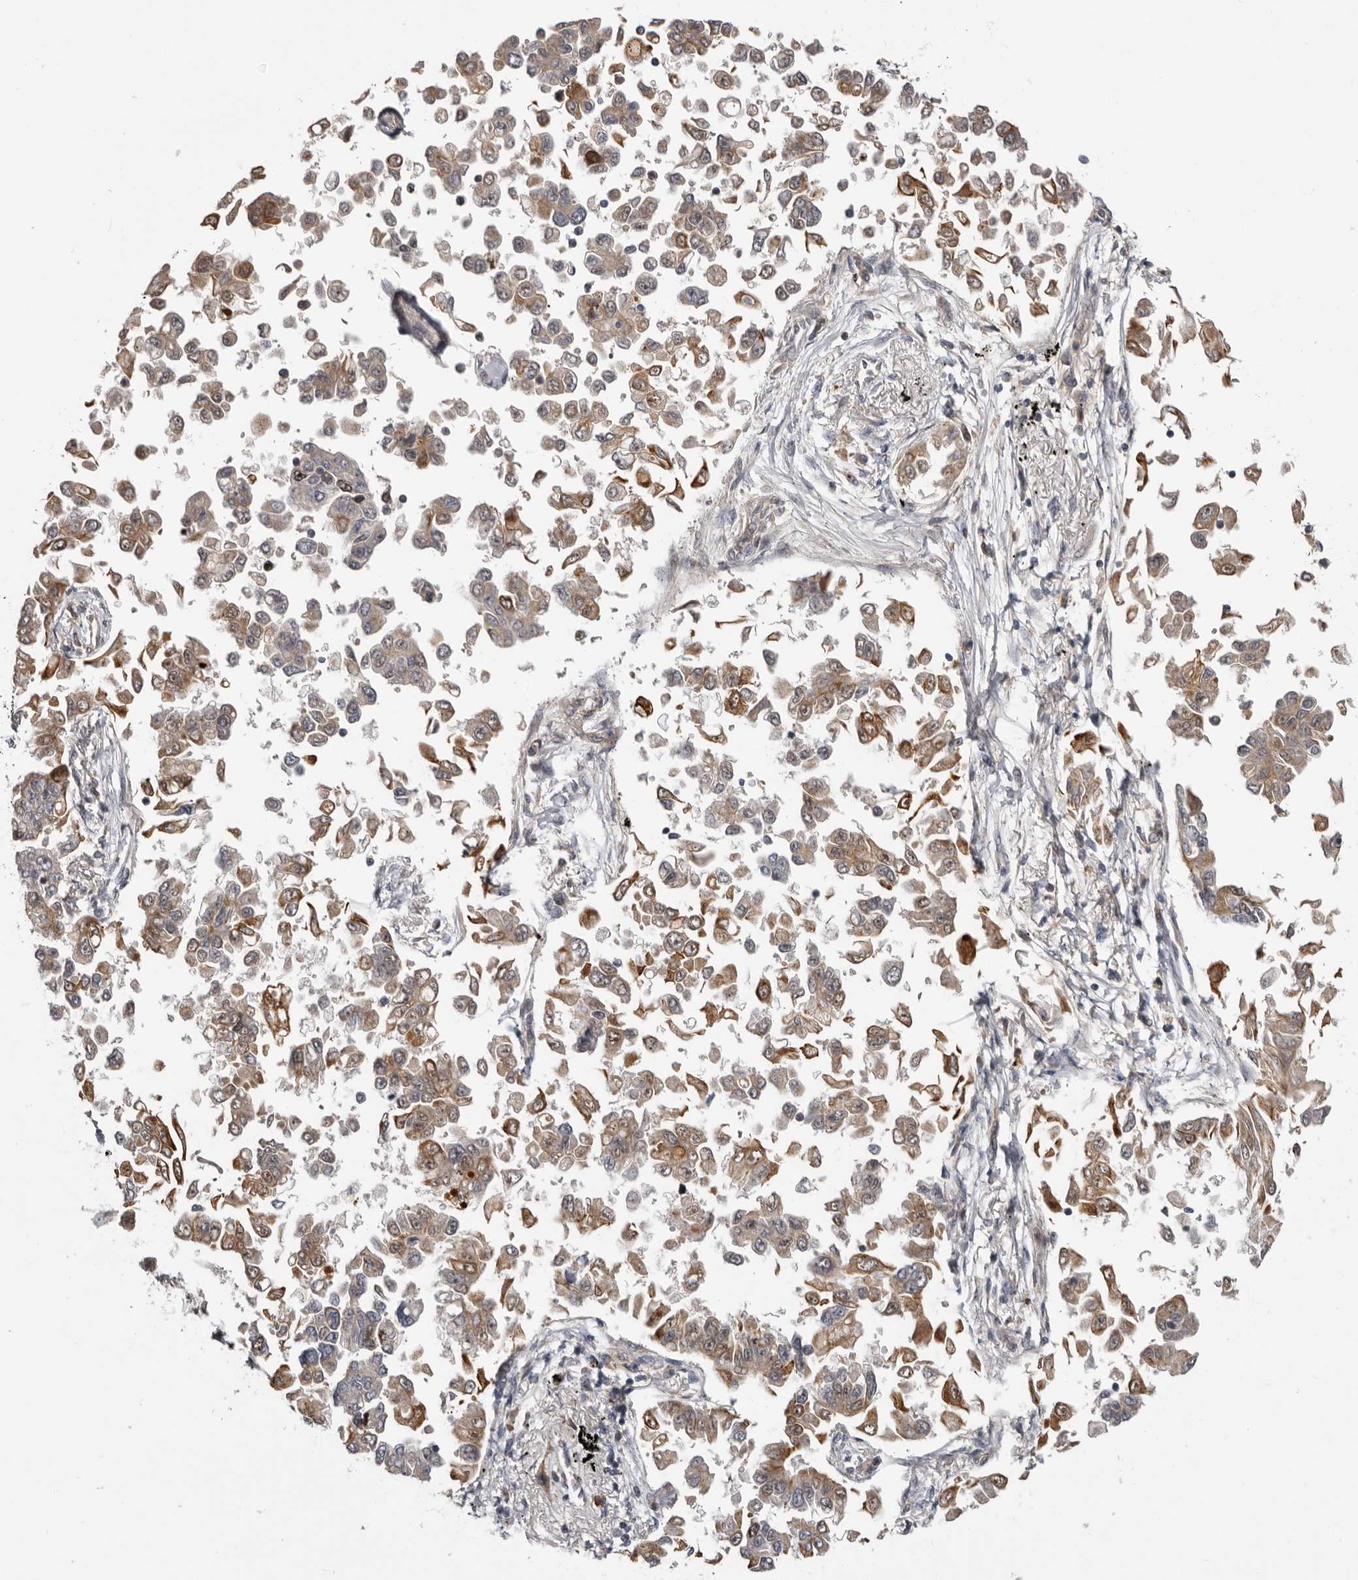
{"staining": {"intensity": "moderate", "quantity": ">75%", "location": "cytoplasmic/membranous"}, "tissue": "lung cancer", "cell_type": "Tumor cells", "image_type": "cancer", "snomed": [{"axis": "morphology", "description": "Adenocarcinoma, NOS"}, {"axis": "topography", "description": "Lung"}], "caption": "Tumor cells display medium levels of moderate cytoplasmic/membranous expression in approximately >75% of cells in human lung adenocarcinoma.", "gene": "CDCA8", "patient": {"sex": "female", "age": 67}}